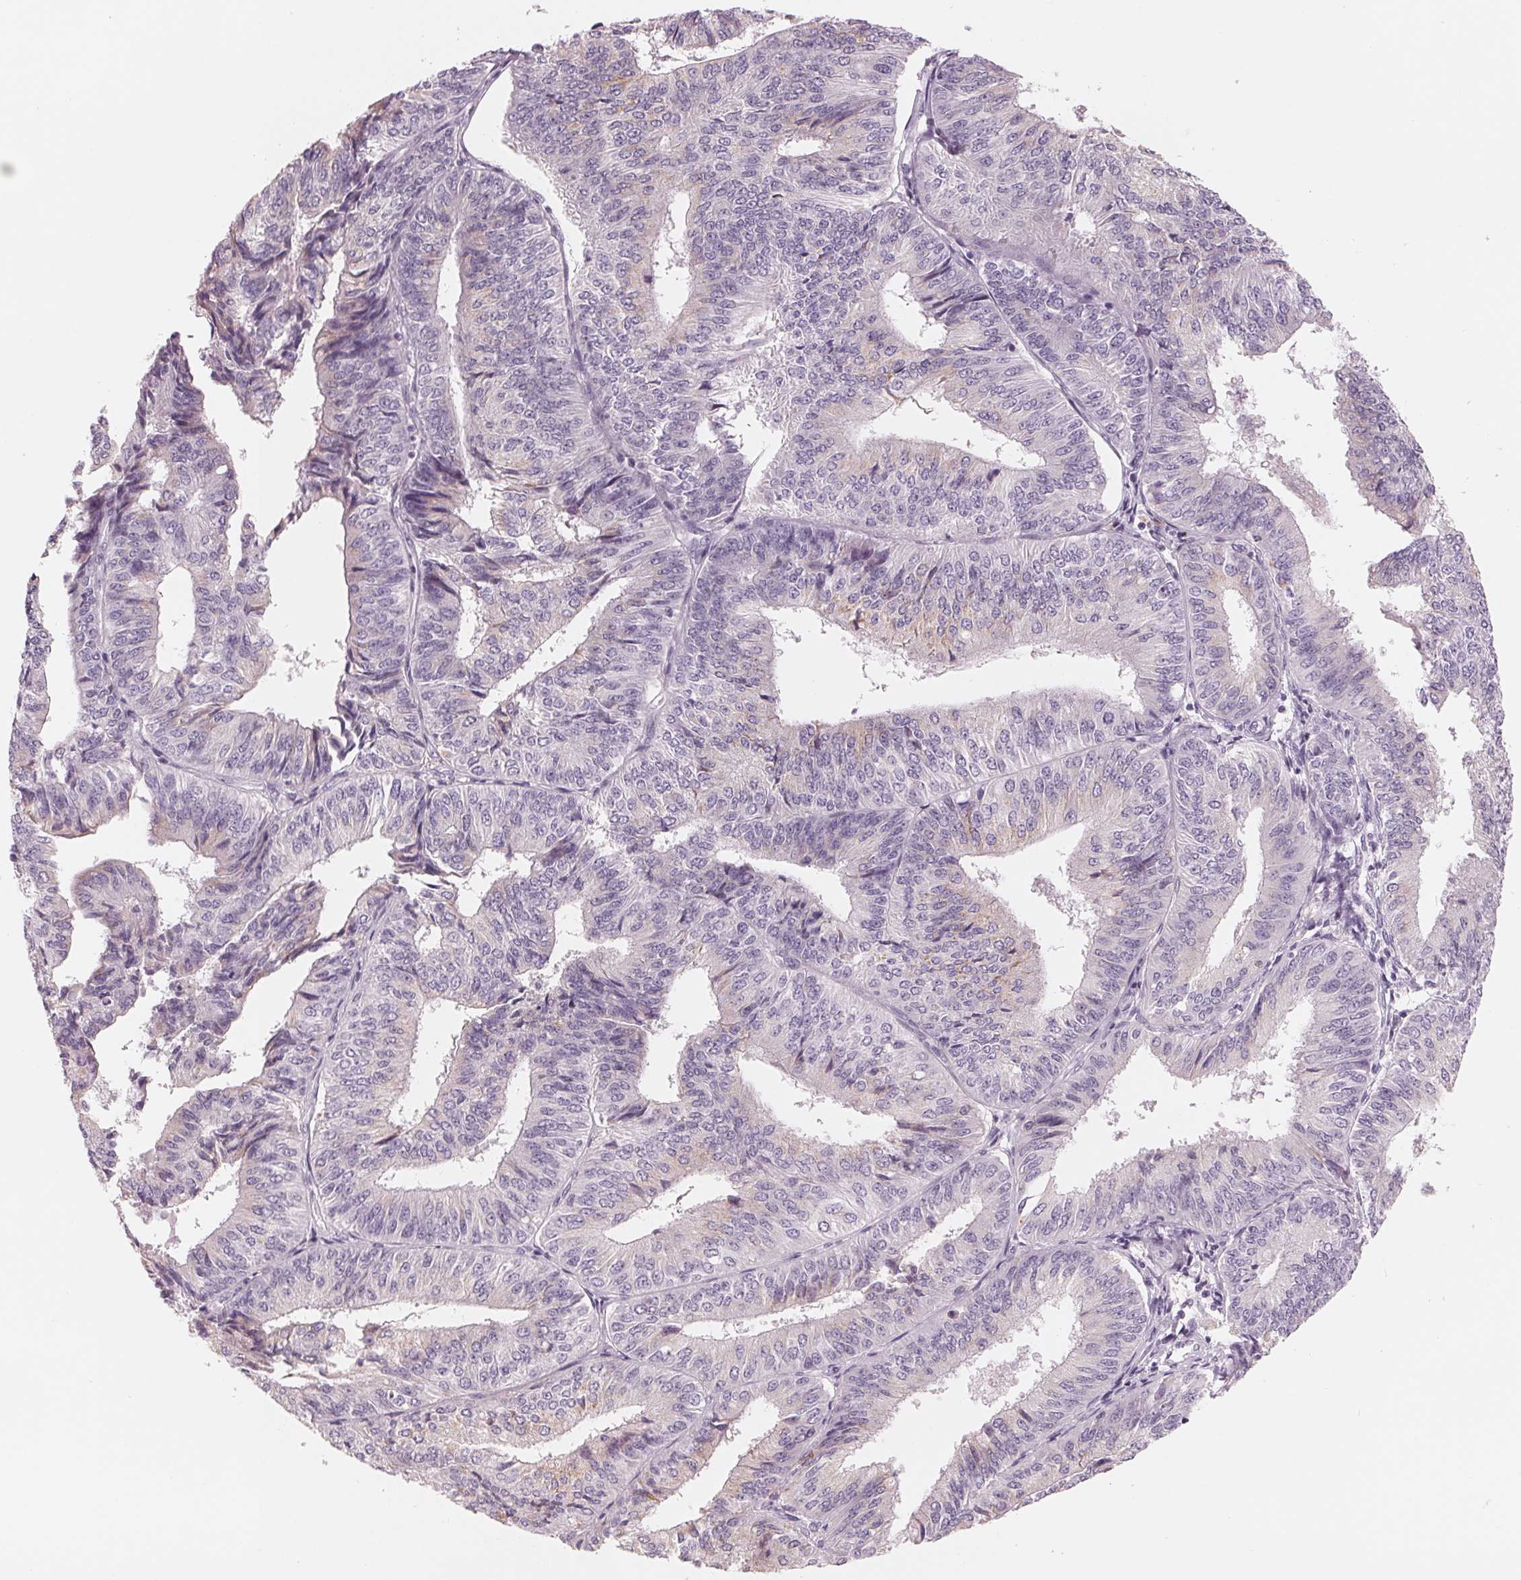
{"staining": {"intensity": "negative", "quantity": "none", "location": "none"}, "tissue": "endometrial cancer", "cell_type": "Tumor cells", "image_type": "cancer", "snomed": [{"axis": "morphology", "description": "Adenocarcinoma, NOS"}, {"axis": "topography", "description": "Endometrium"}], "caption": "A high-resolution histopathology image shows IHC staining of endometrial cancer (adenocarcinoma), which reveals no significant staining in tumor cells.", "gene": "IL9R", "patient": {"sex": "female", "age": 58}}